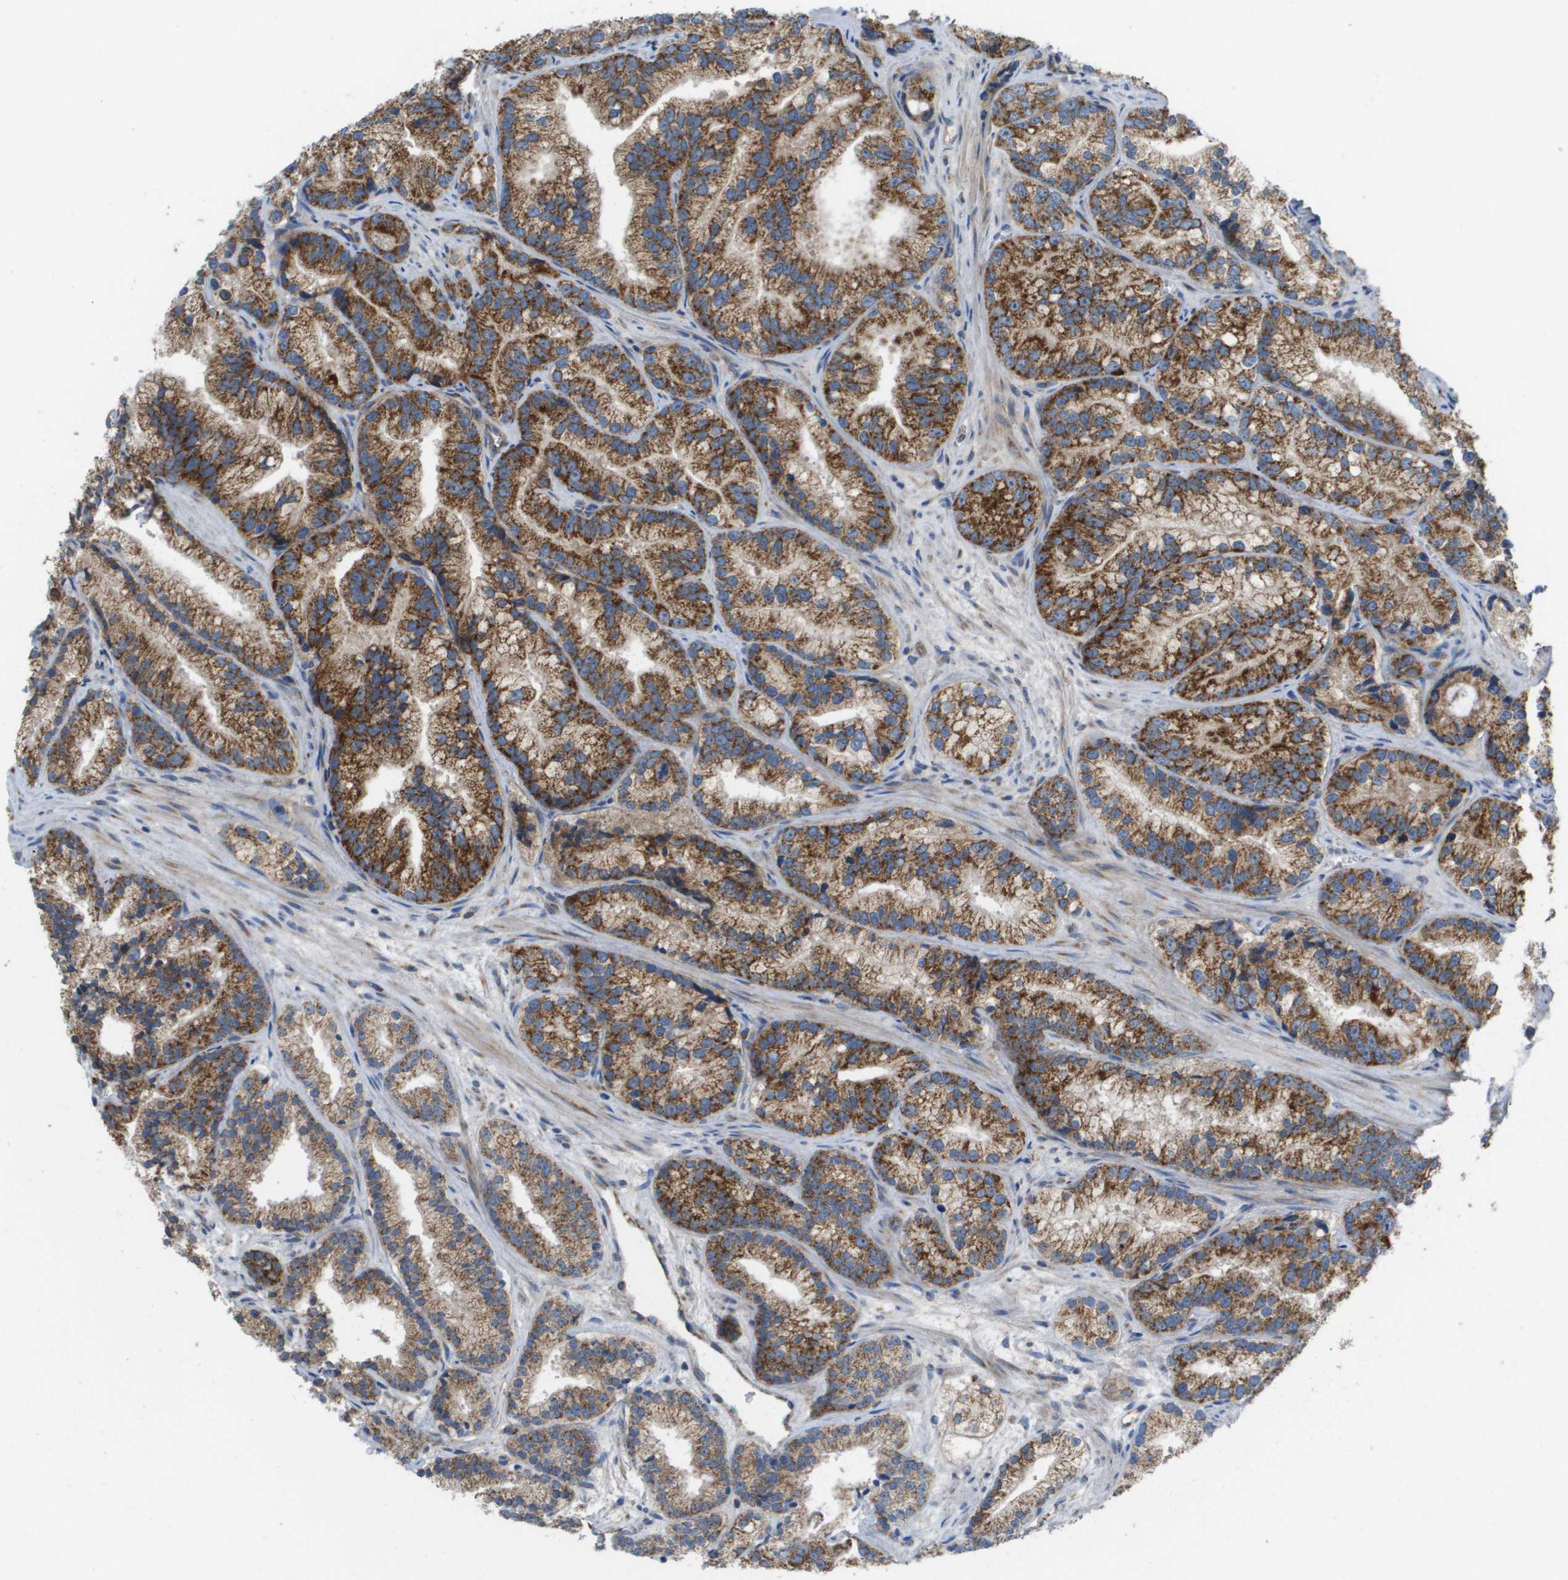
{"staining": {"intensity": "strong", "quantity": ">75%", "location": "cytoplasmic/membranous"}, "tissue": "prostate cancer", "cell_type": "Tumor cells", "image_type": "cancer", "snomed": [{"axis": "morphology", "description": "Adenocarcinoma, Low grade"}, {"axis": "topography", "description": "Prostate"}], "caption": "DAB immunohistochemical staining of prostate cancer displays strong cytoplasmic/membranous protein positivity in about >75% of tumor cells.", "gene": "FIS1", "patient": {"sex": "male", "age": 89}}